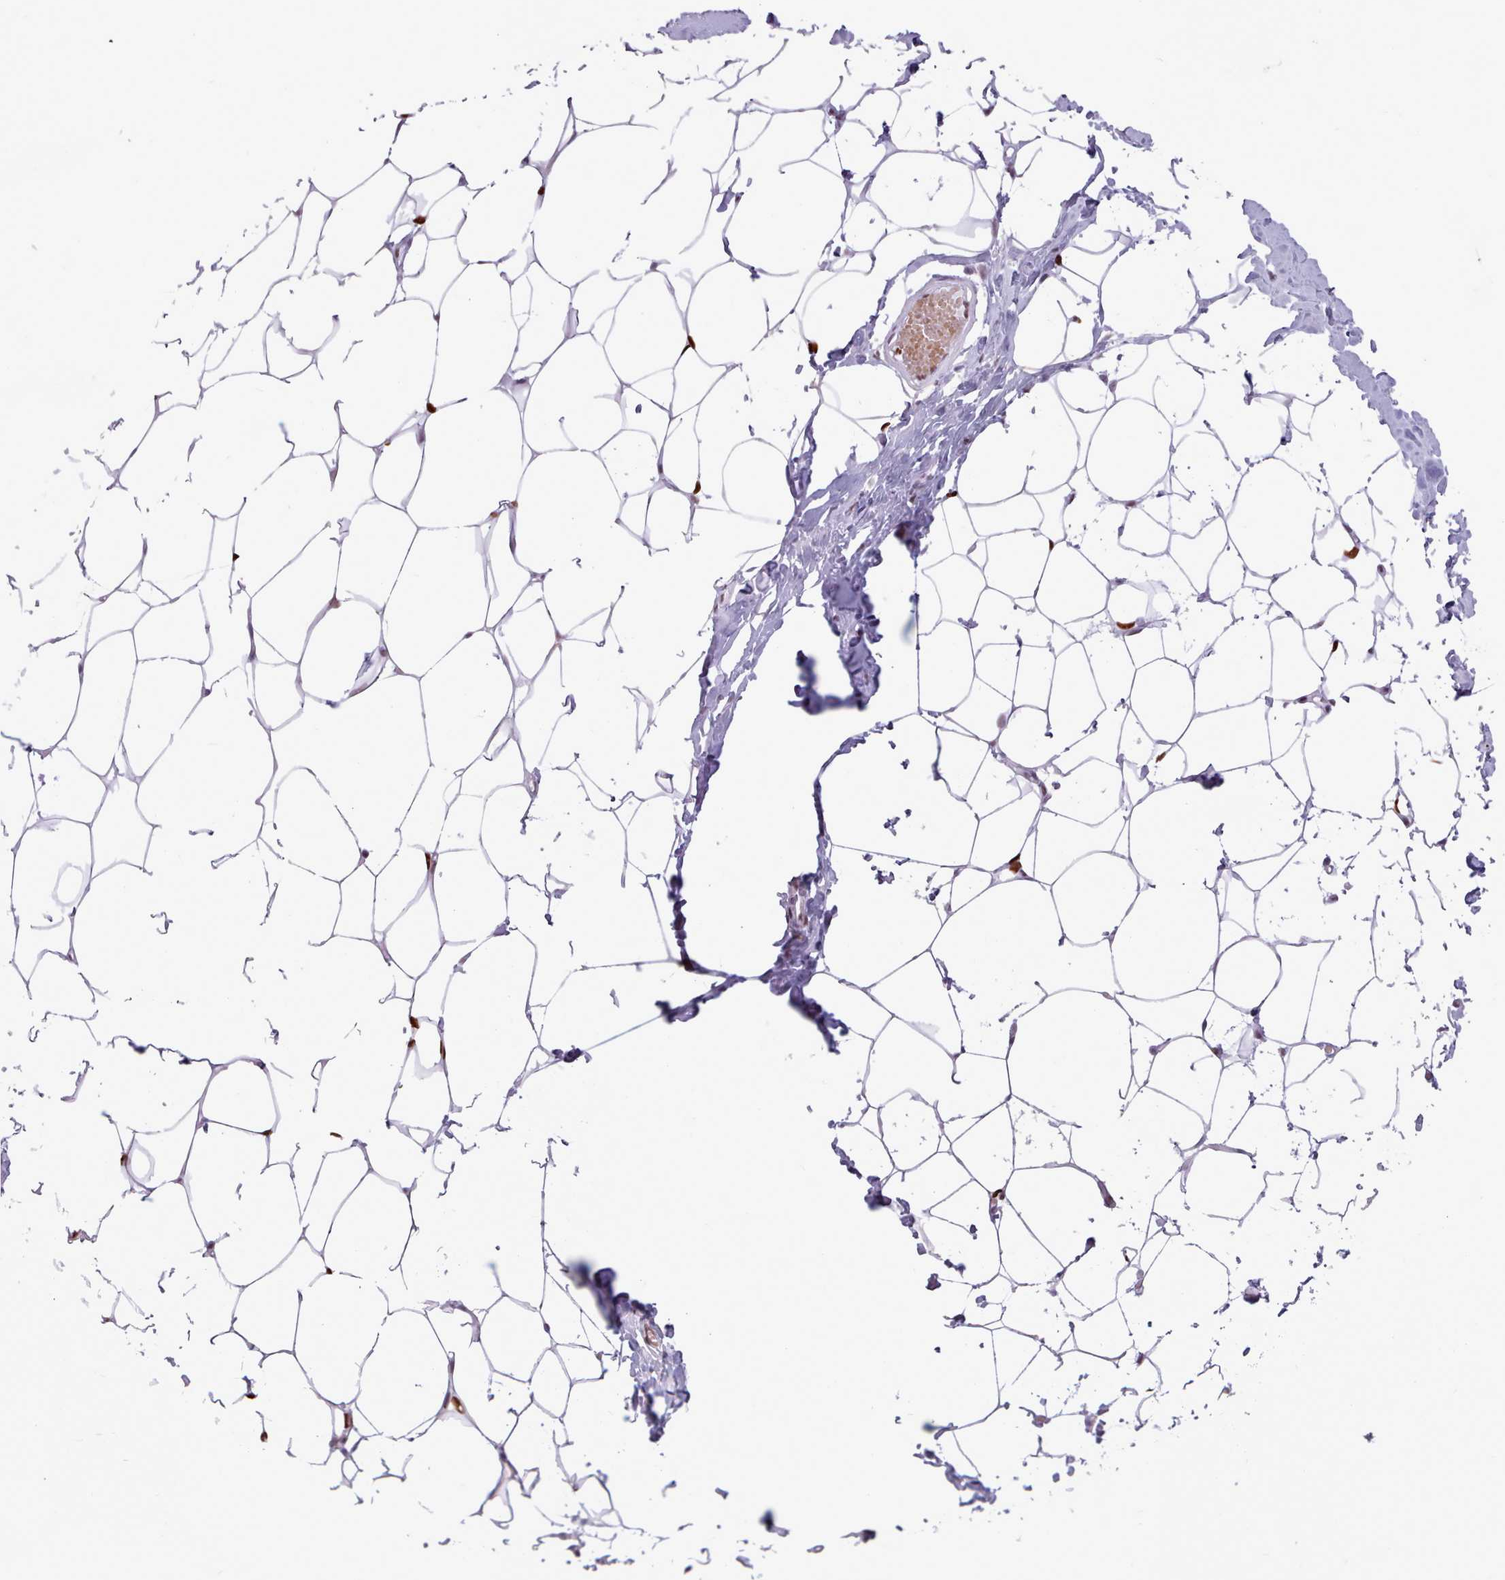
{"staining": {"intensity": "strong", "quantity": "25%-75%", "location": "nuclear"}, "tissue": "breast", "cell_type": "Adipocytes", "image_type": "normal", "snomed": [{"axis": "morphology", "description": "Normal tissue, NOS"}, {"axis": "topography", "description": "Breast"}], "caption": "This histopathology image displays IHC staining of unremarkable human breast, with high strong nuclear expression in approximately 25%-75% of adipocytes.", "gene": "SRSF4", "patient": {"sex": "female", "age": 27}}